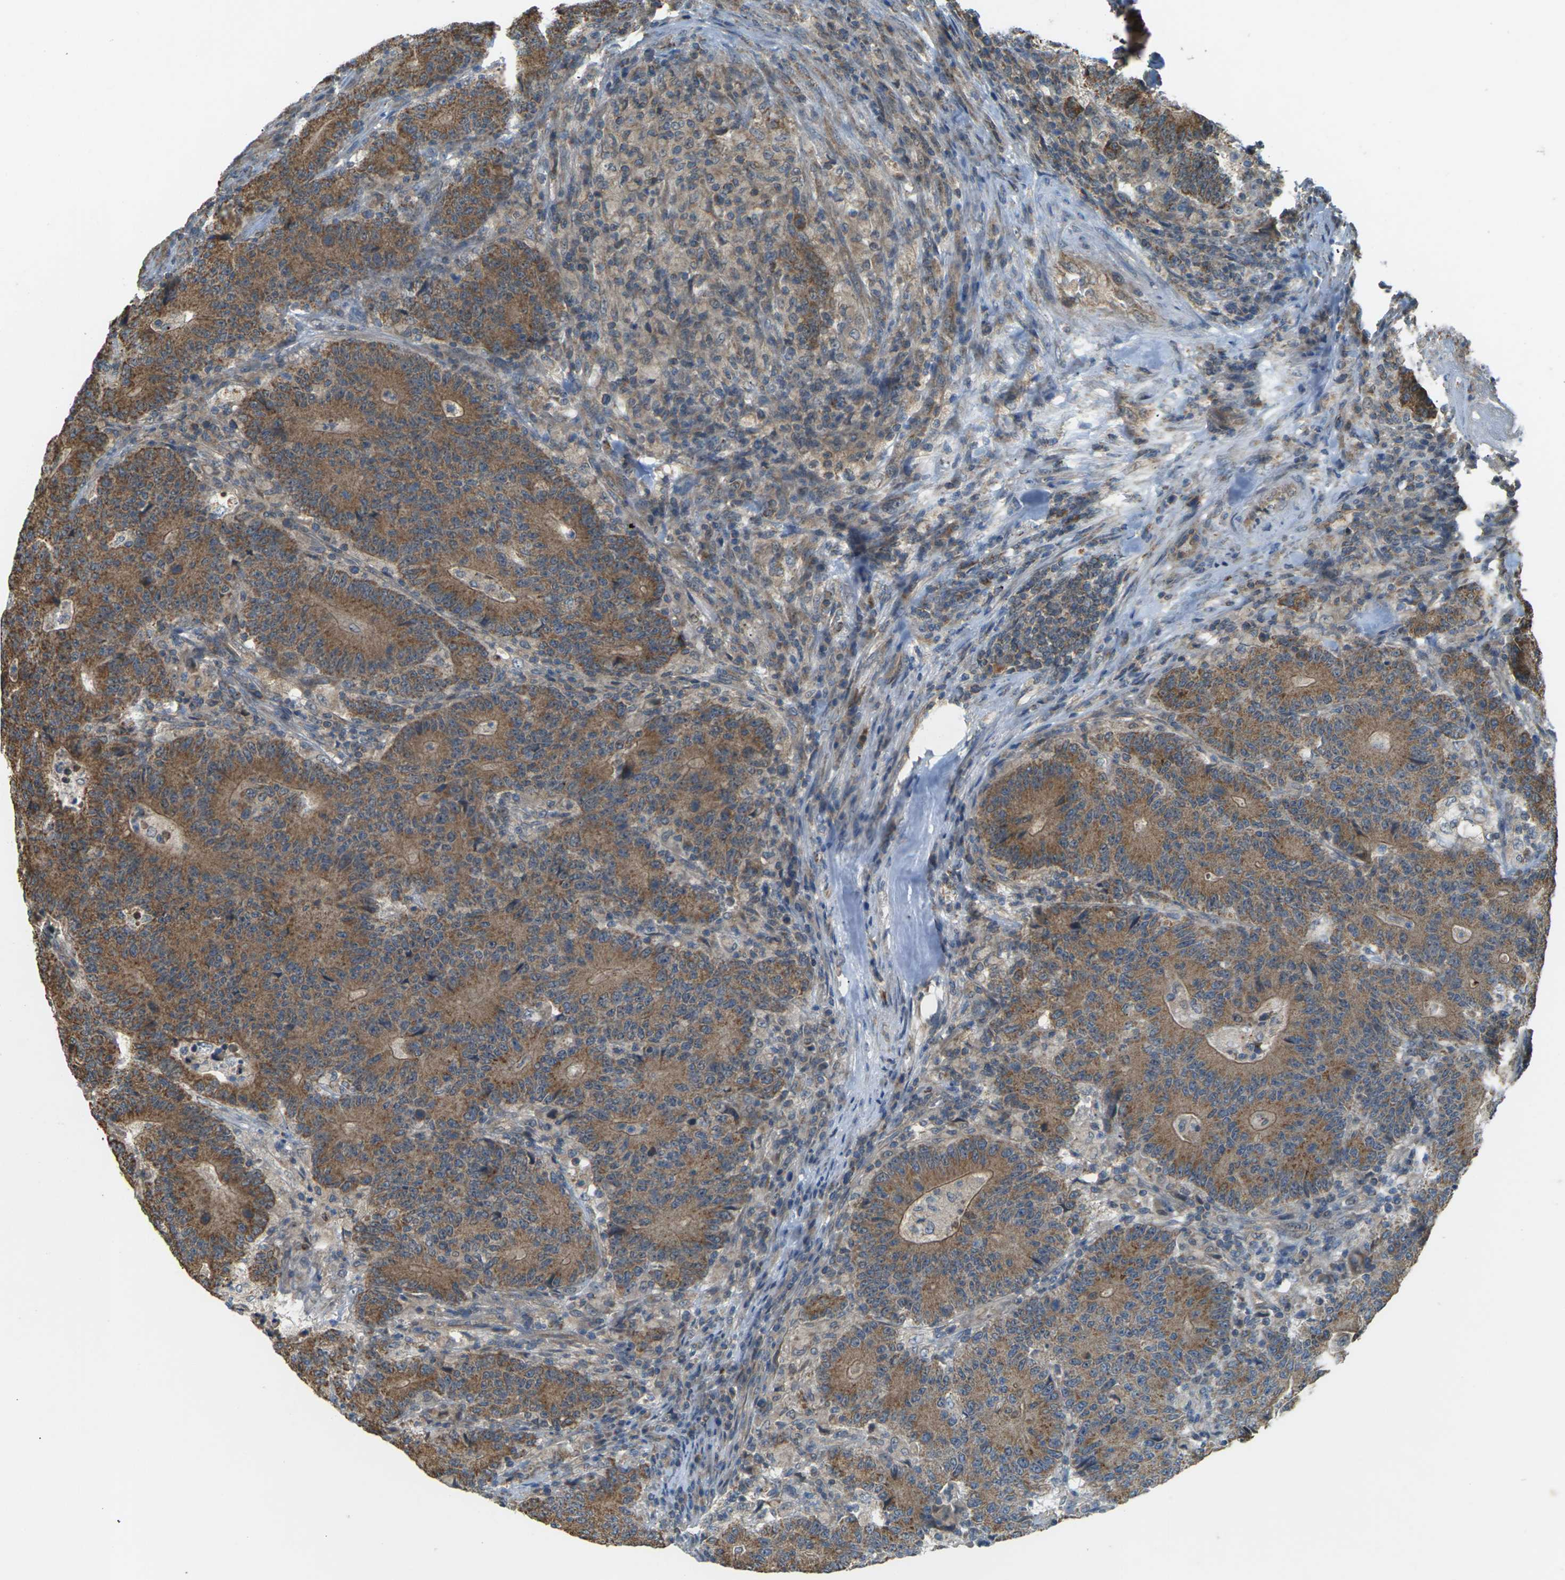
{"staining": {"intensity": "moderate", "quantity": ">75%", "location": "cytoplasmic/membranous"}, "tissue": "colorectal cancer", "cell_type": "Tumor cells", "image_type": "cancer", "snomed": [{"axis": "morphology", "description": "Normal tissue, NOS"}, {"axis": "morphology", "description": "Adenocarcinoma, NOS"}, {"axis": "topography", "description": "Colon"}], "caption": "Human adenocarcinoma (colorectal) stained with a brown dye shows moderate cytoplasmic/membranous positive positivity in approximately >75% of tumor cells.", "gene": "KSR1", "patient": {"sex": "female", "age": 75}}